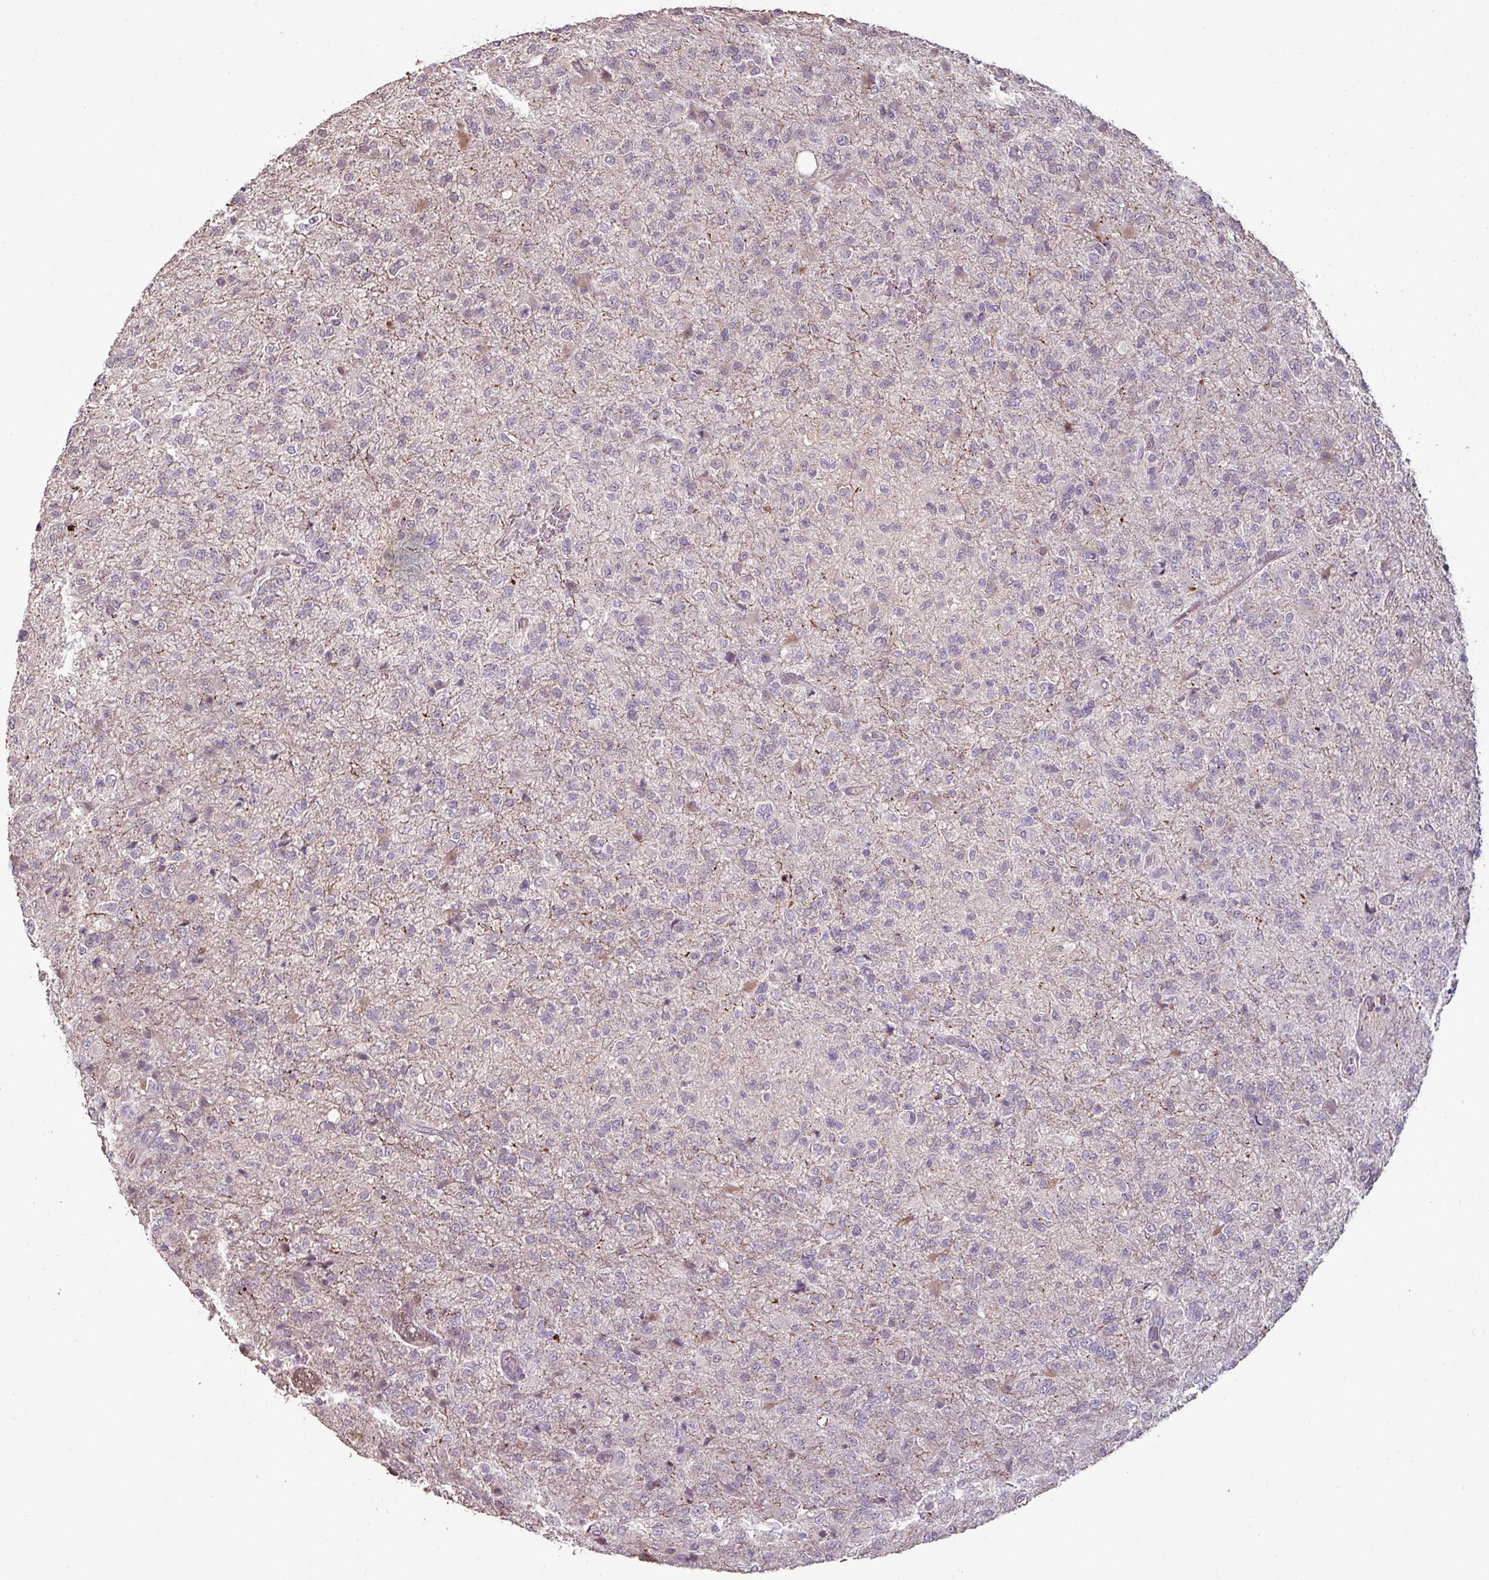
{"staining": {"intensity": "negative", "quantity": "none", "location": "none"}, "tissue": "glioma", "cell_type": "Tumor cells", "image_type": "cancer", "snomed": [{"axis": "morphology", "description": "Glioma, malignant, High grade"}, {"axis": "topography", "description": "Brain"}], "caption": "Tumor cells show no significant positivity in glioma.", "gene": "CXCR5", "patient": {"sex": "female", "age": 74}}